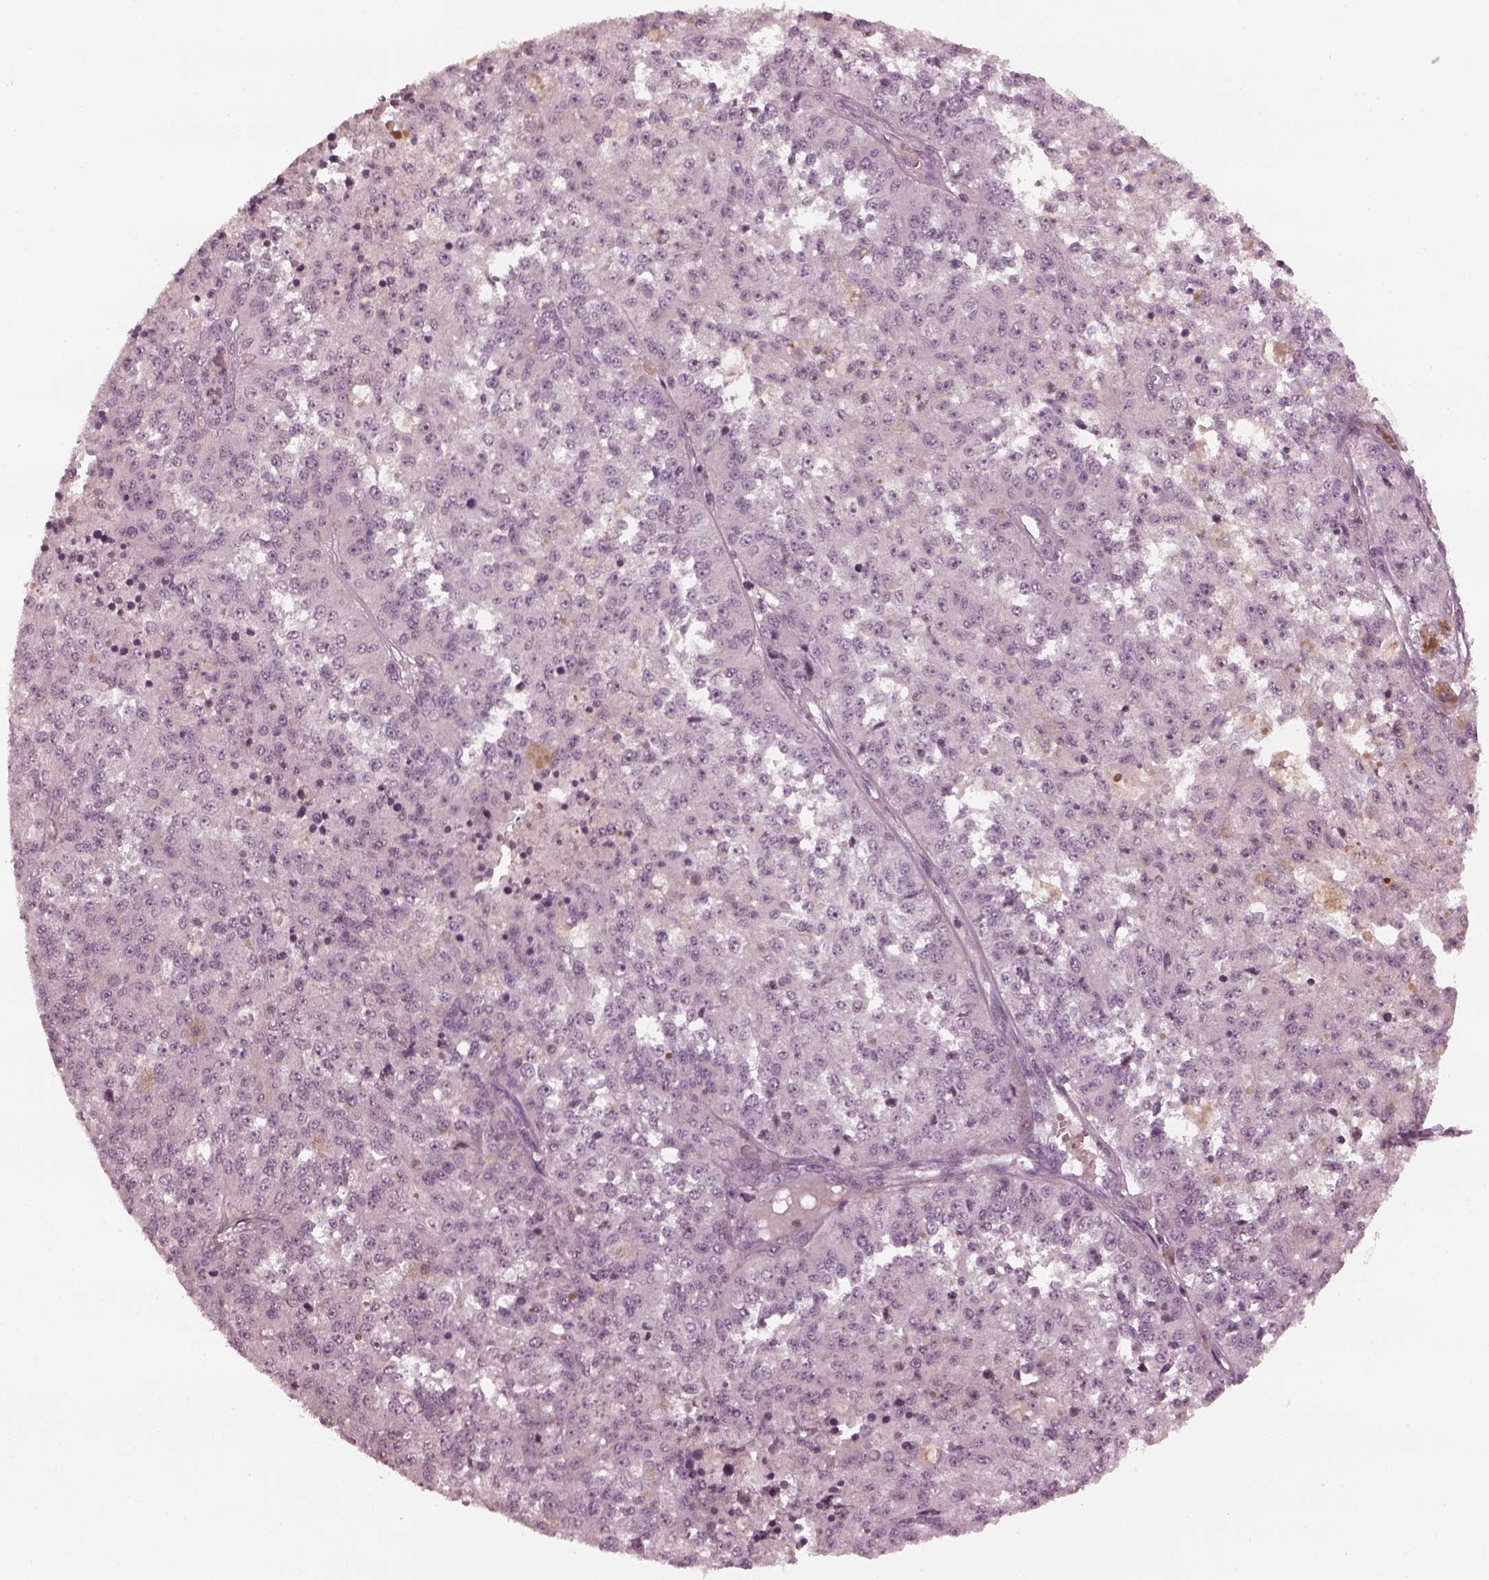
{"staining": {"intensity": "negative", "quantity": "none", "location": "none"}, "tissue": "melanoma", "cell_type": "Tumor cells", "image_type": "cancer", "snomed": [{"axis": "morphology", "description": "Malignant melanoma, Metastatic site"}, {"axis": "topography", "description": "Lymph node"}], "caption": "Malignant melanoma (metastatic site) was stained to show a protein in brown. There is no significant expression in tumor cells. (DAB (3,3'-diaminobenzidine) immunohistochemistry (IHC), high magnification).", "gene": "CCDC170", "patient": {"sex": "female", "age": 64}}